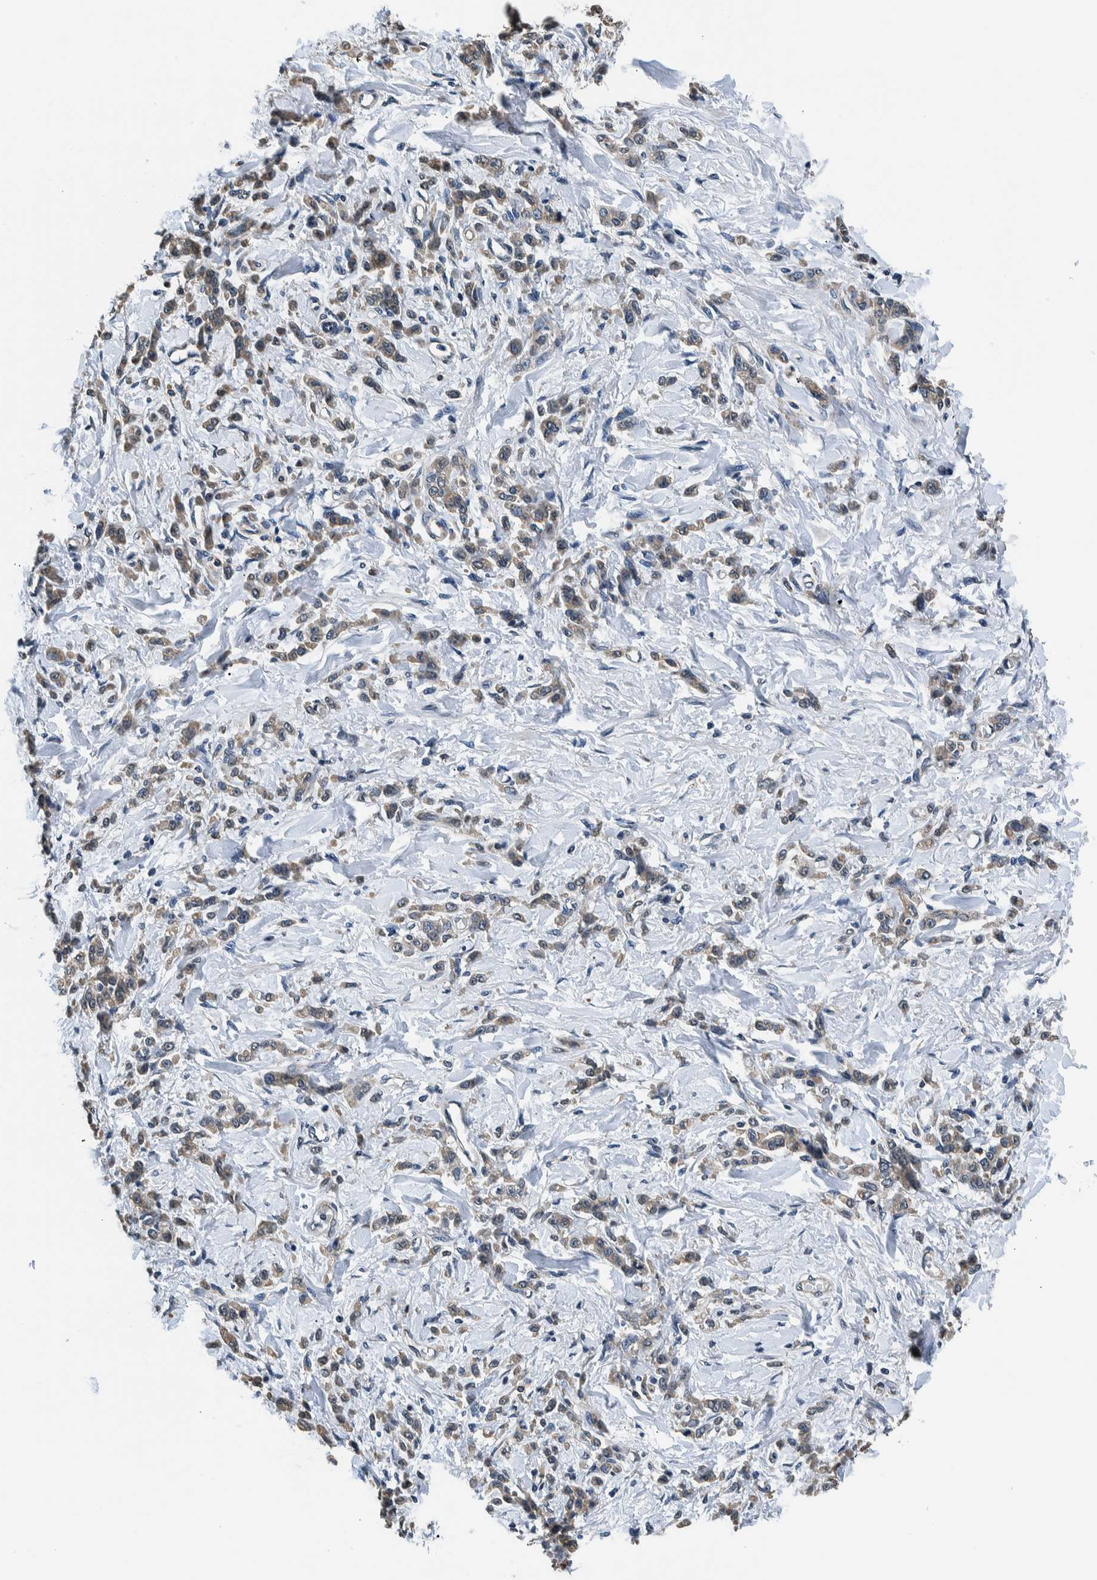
{"staining": {"intensity": "weak", "quantity": ">75%", "location": "cytoplasmic/membranous"}, "tissue": "stomach cancer", "cell_type": "Tumor cells", "image_type": "cancer", "snomed": [{"axis": "morphology", "description": "Normal tissue, NOS"}, {"axis": "morphology", "description": "Adenocarcinoma, NOS"}, {"axis": "topography", "description": "Stomach"}], "caption": "IHC (DAB (3,3'-diaminobenzidine)) staining of stomach cancer (adenocarcinoma) shows weak cytoplasmic/membranous protein staining in about >75% of tumor cells.", "gene": "NIBAN2", "patient": {"sex": "male", "age": 82}}